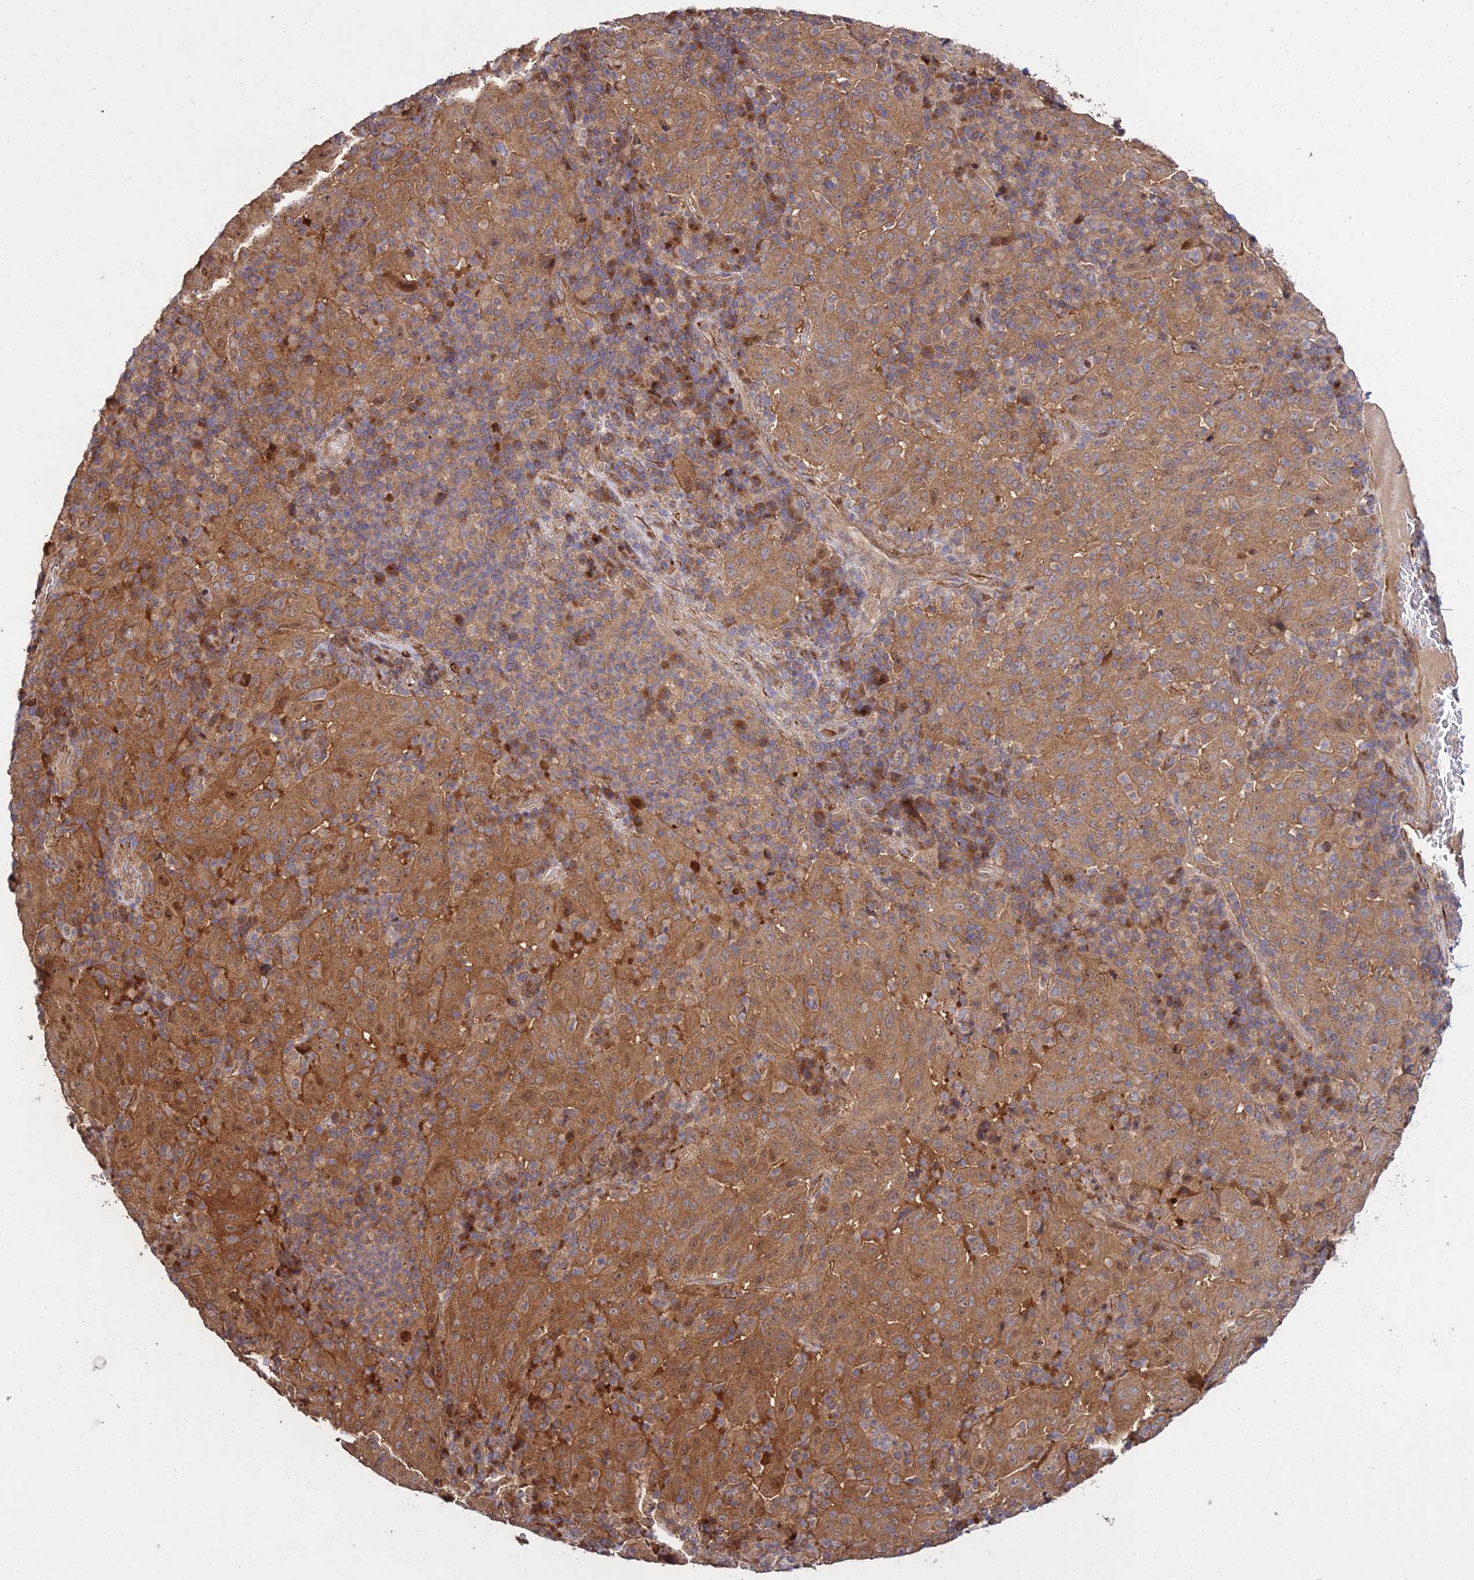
{"staining": {"intensity": "moderate", "quantity": ">75%", "location": "cytoplasmic/membranous"}, "tissue": "pancreatic cancer", "cell_type": "Tumor cells", "image_type": "cancer", "snomed": [{"axis": "morphology", "description": "Adenocarcinoma, NOS"}, {"axis": "topography", "description": "Pancreas"}], "caption": "Adenocarcinoma (pancreatic) was stained to show a protein in brown. There is medium levels of moderate cytoplasmic/membranous positivity in about >75% of tumor cells.", "gene": "GRTP1", "patient": {"sex": "male", "age": 63}}